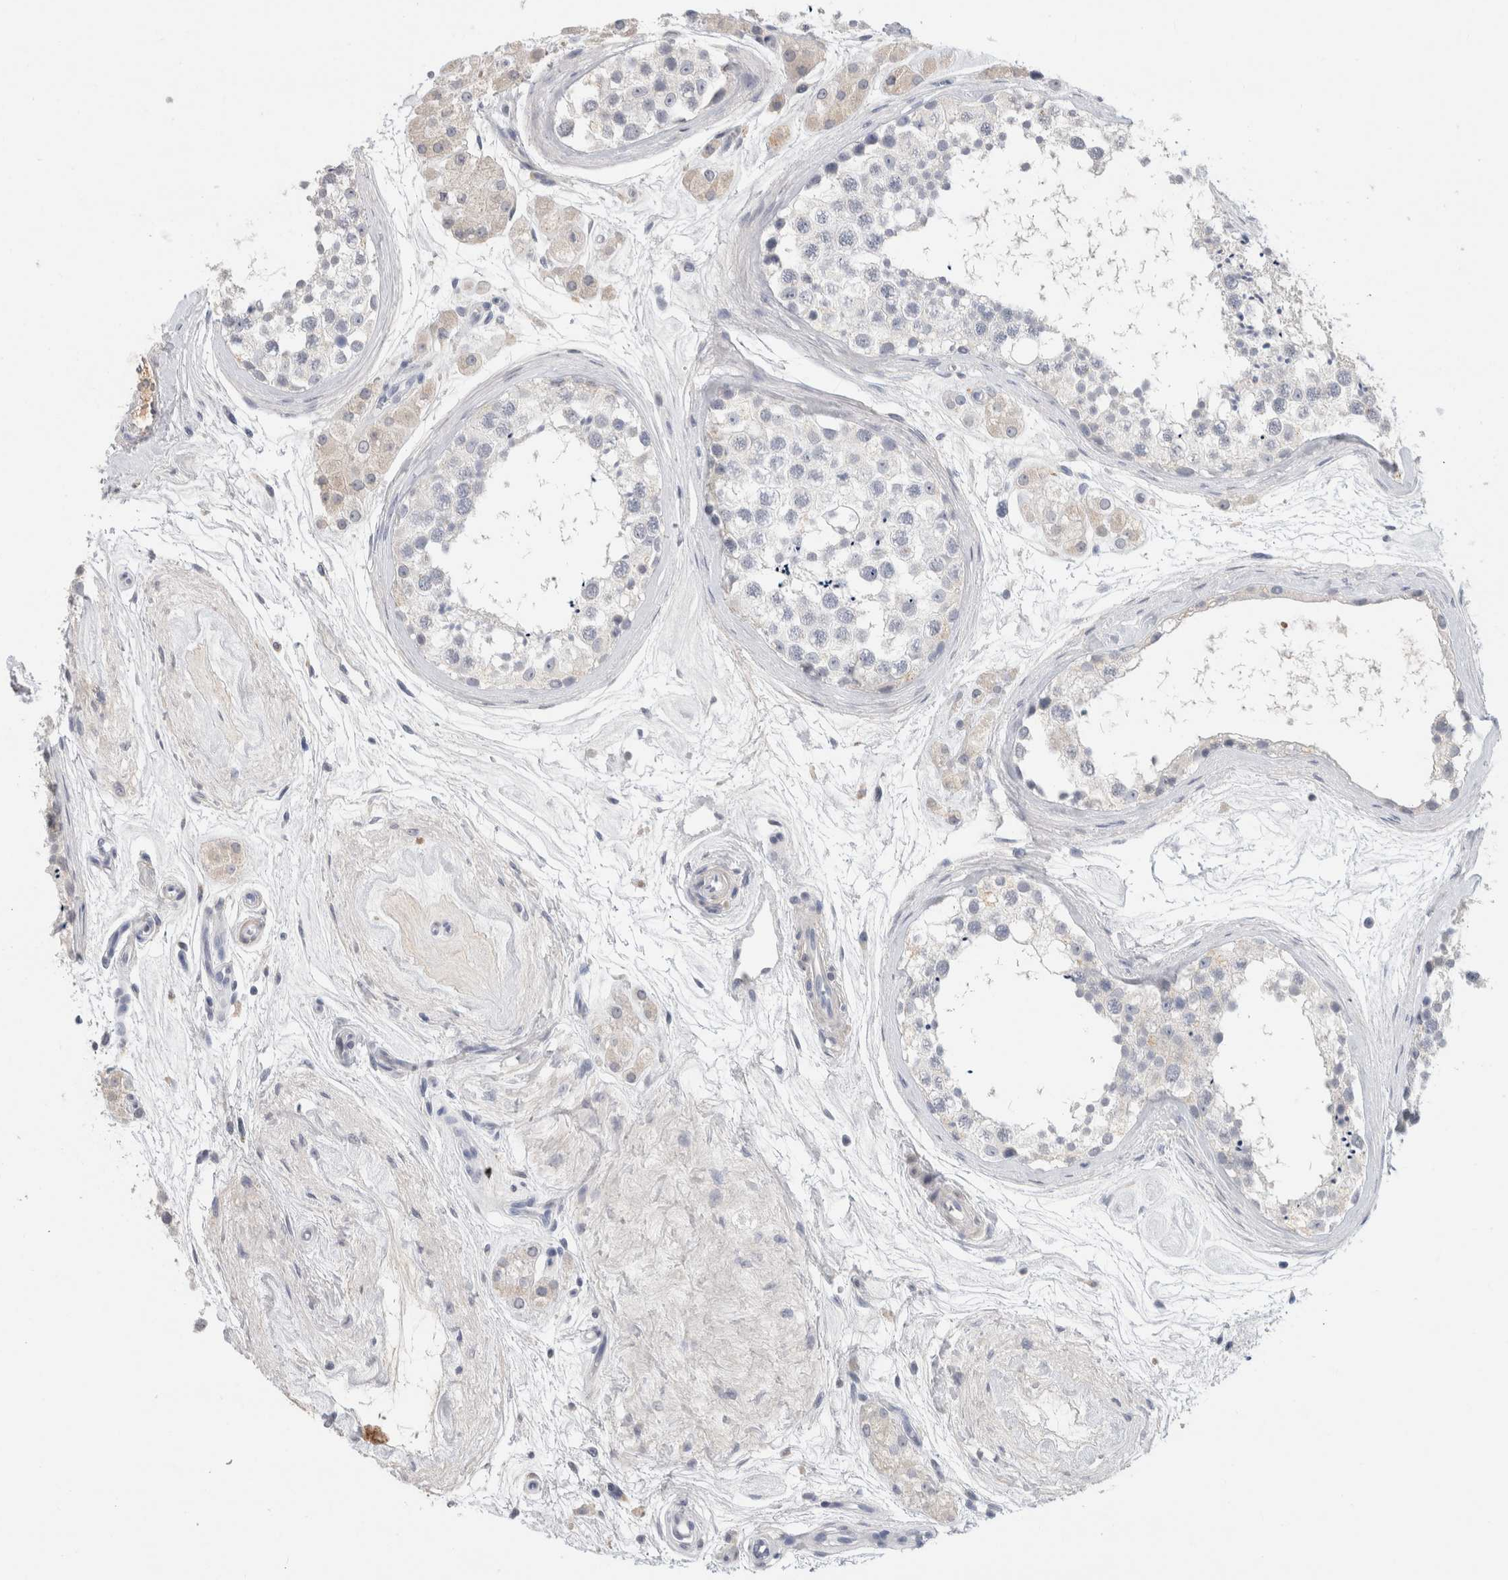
{"staining": {"intensity": "negative", "quantity": "none", "location": "none"}, "tissue": "testis", "cell_type": "Cells in seminiferous ducts", "image_type": "normal", "snomed": [{"axis": "morphology", "description": "Normal tissue, NOS"}, {"axis": "topography", "description": "Testis"}], "caption": "High power microscopy histopathology image of an IHC image of normal testis, revealing no significant positivity in cells in seminiferous ducts.", "gene": "SCGB1A1", "patient": {"sex": "male", "age": 56}}